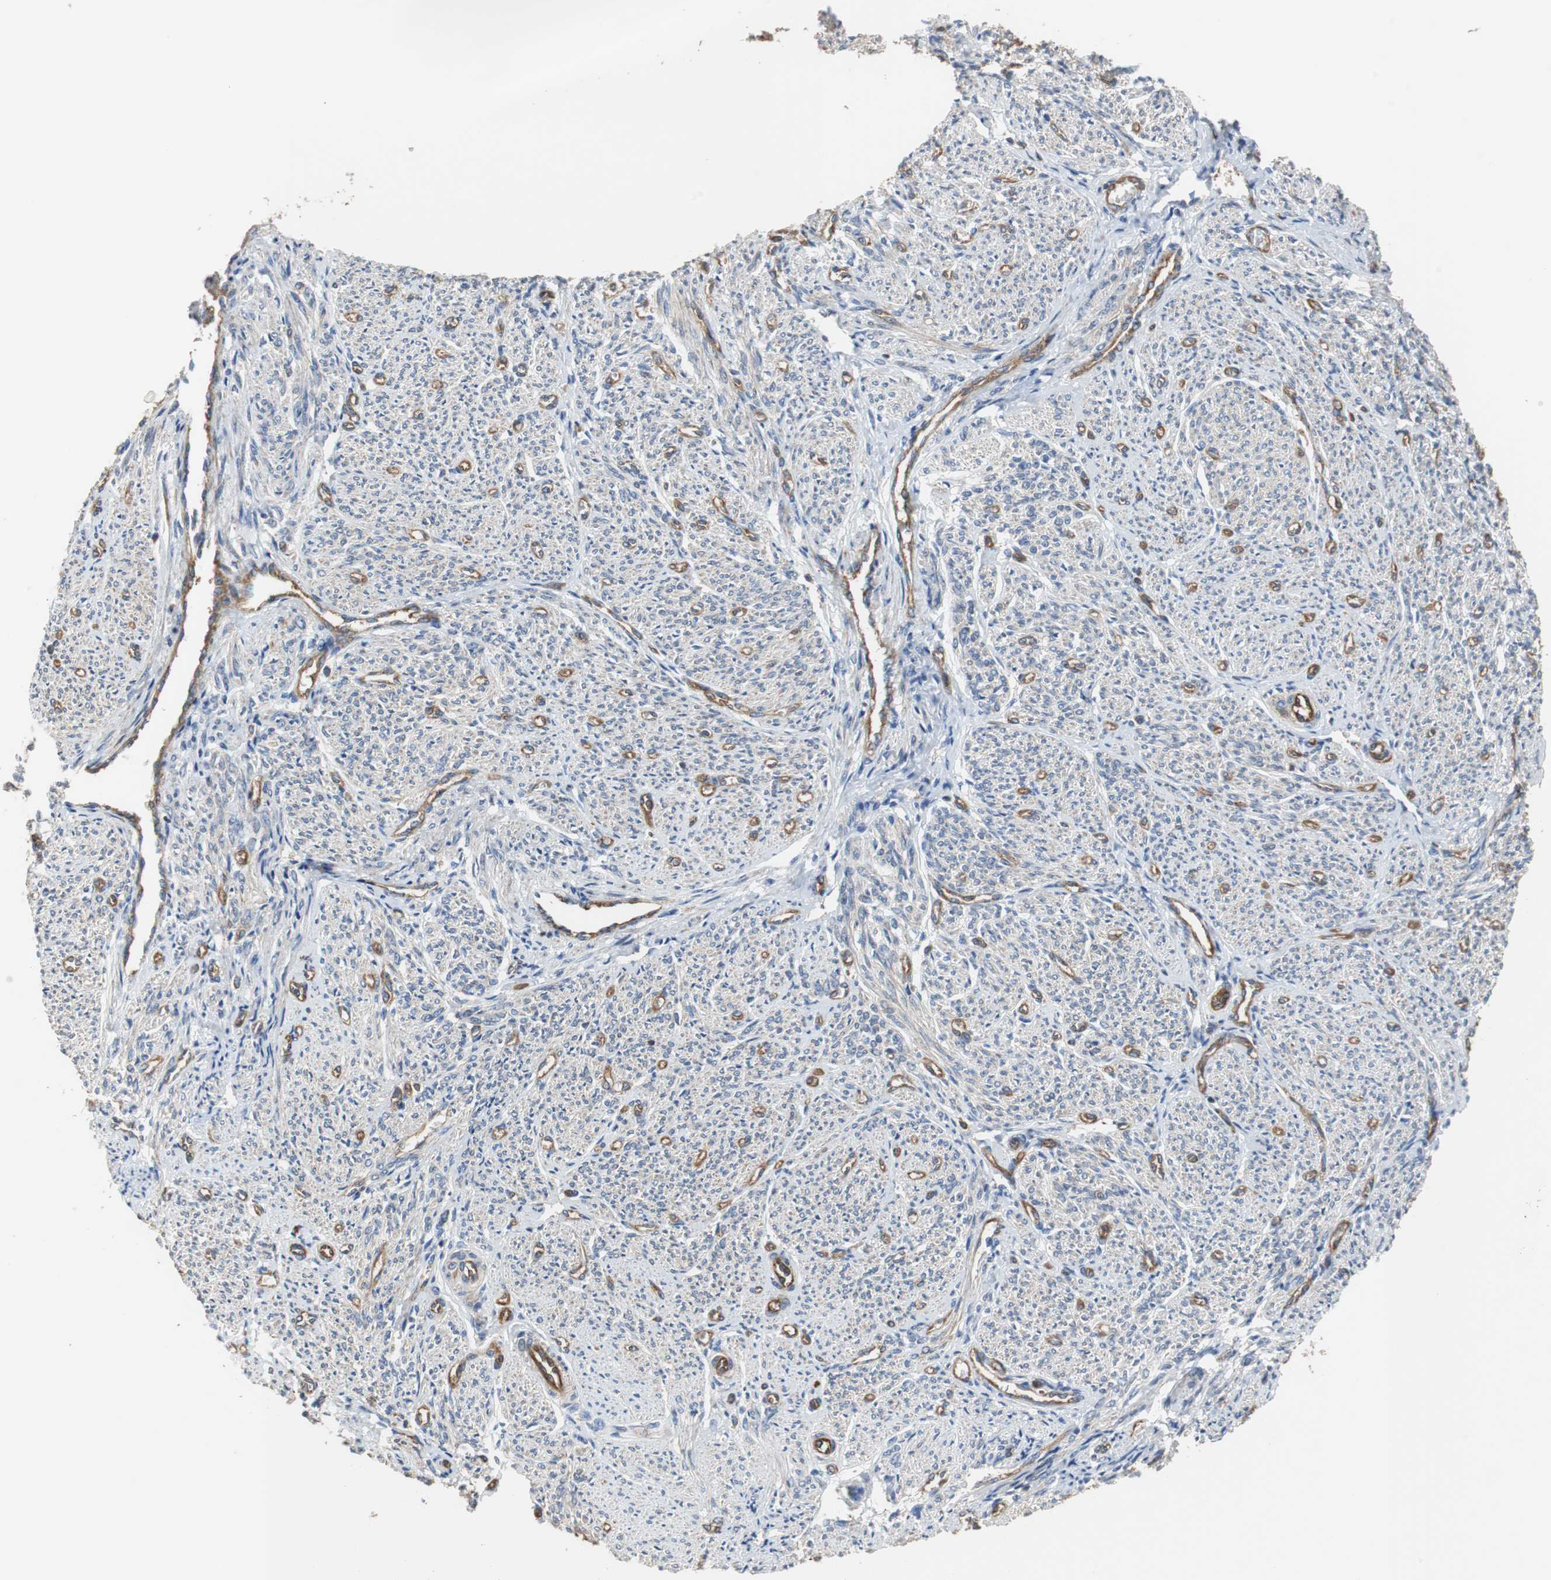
{"staining": {"intensity": "moderate", "quantity": "25%-75%", "location": "cytoplasmic/membranous"}, "tissue": "smooth muscle", "cell_type": "Smooth muscle cells", "image_type": "normal", "snomed": [{"axis": "morphology", "description": "Normal tissue, NOS"}, {"axis": "topography", "description": "Smooth muscle"}], "caption": "Normal smooth muscle was stained to show a protein in brown. There is medium levels of moderate cytoplasmic/membranous expression in about 25%-75% of smooth muscle cells.", "gene": "PLCG2", "patient": {"sex": "female", "age": 65}}